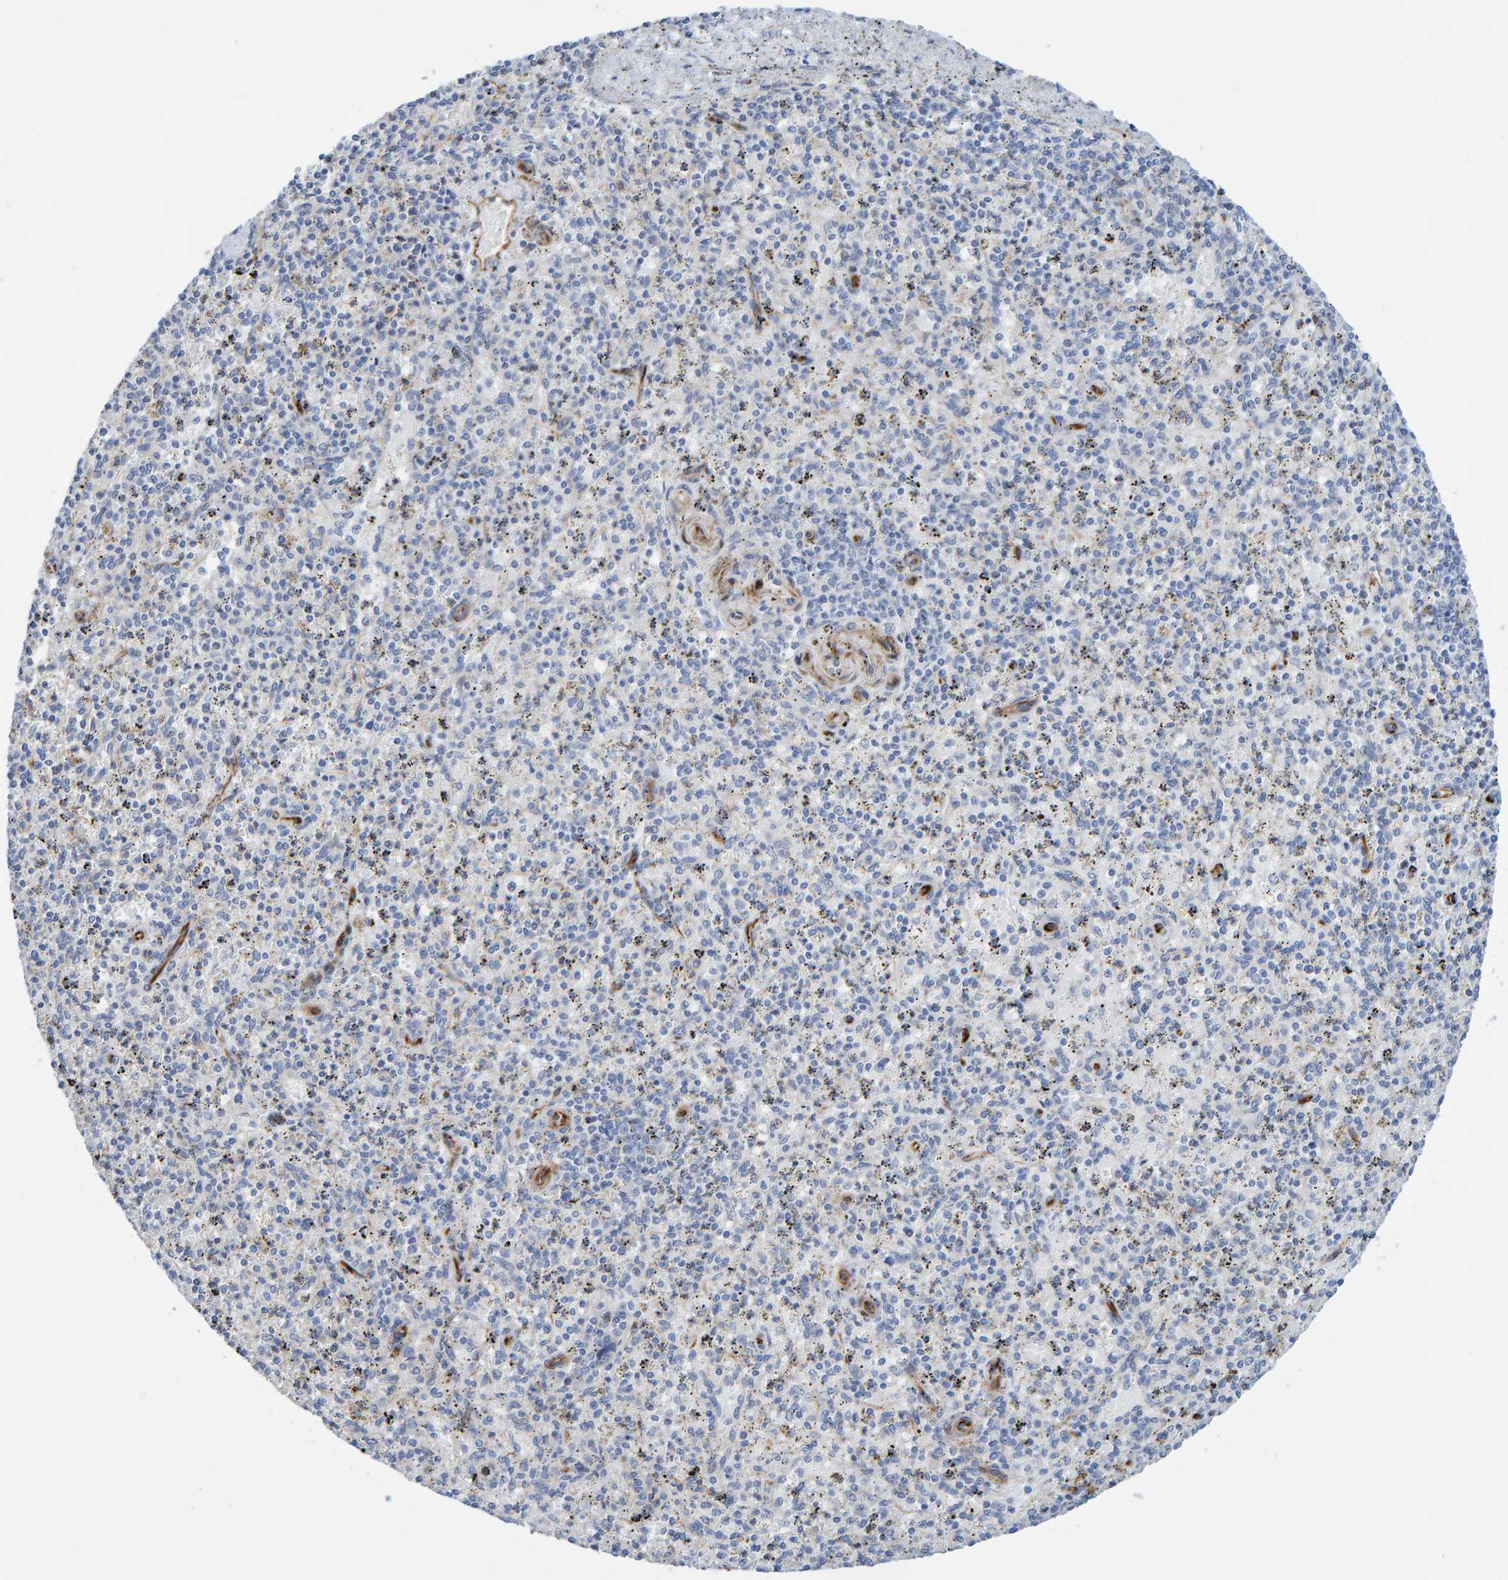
{"staining": {"intensity": "negative", "quantity": "none", "location": "none"}, "tissue": "spleen", "cell_type": "Cells in red pulp", "image_type": "normal", "snomed": [{"axis": "morphology", "description": "Normal tissue, NOS"}, {"axis": "topography", "description": "Spleen"}], "caption": "Immunohistochemical staining of unremarkable human spleen reveals no significant positivity in cells in red pulp.", "gene": "POLG2", "patient": {"sex": "male", "age": 72}}